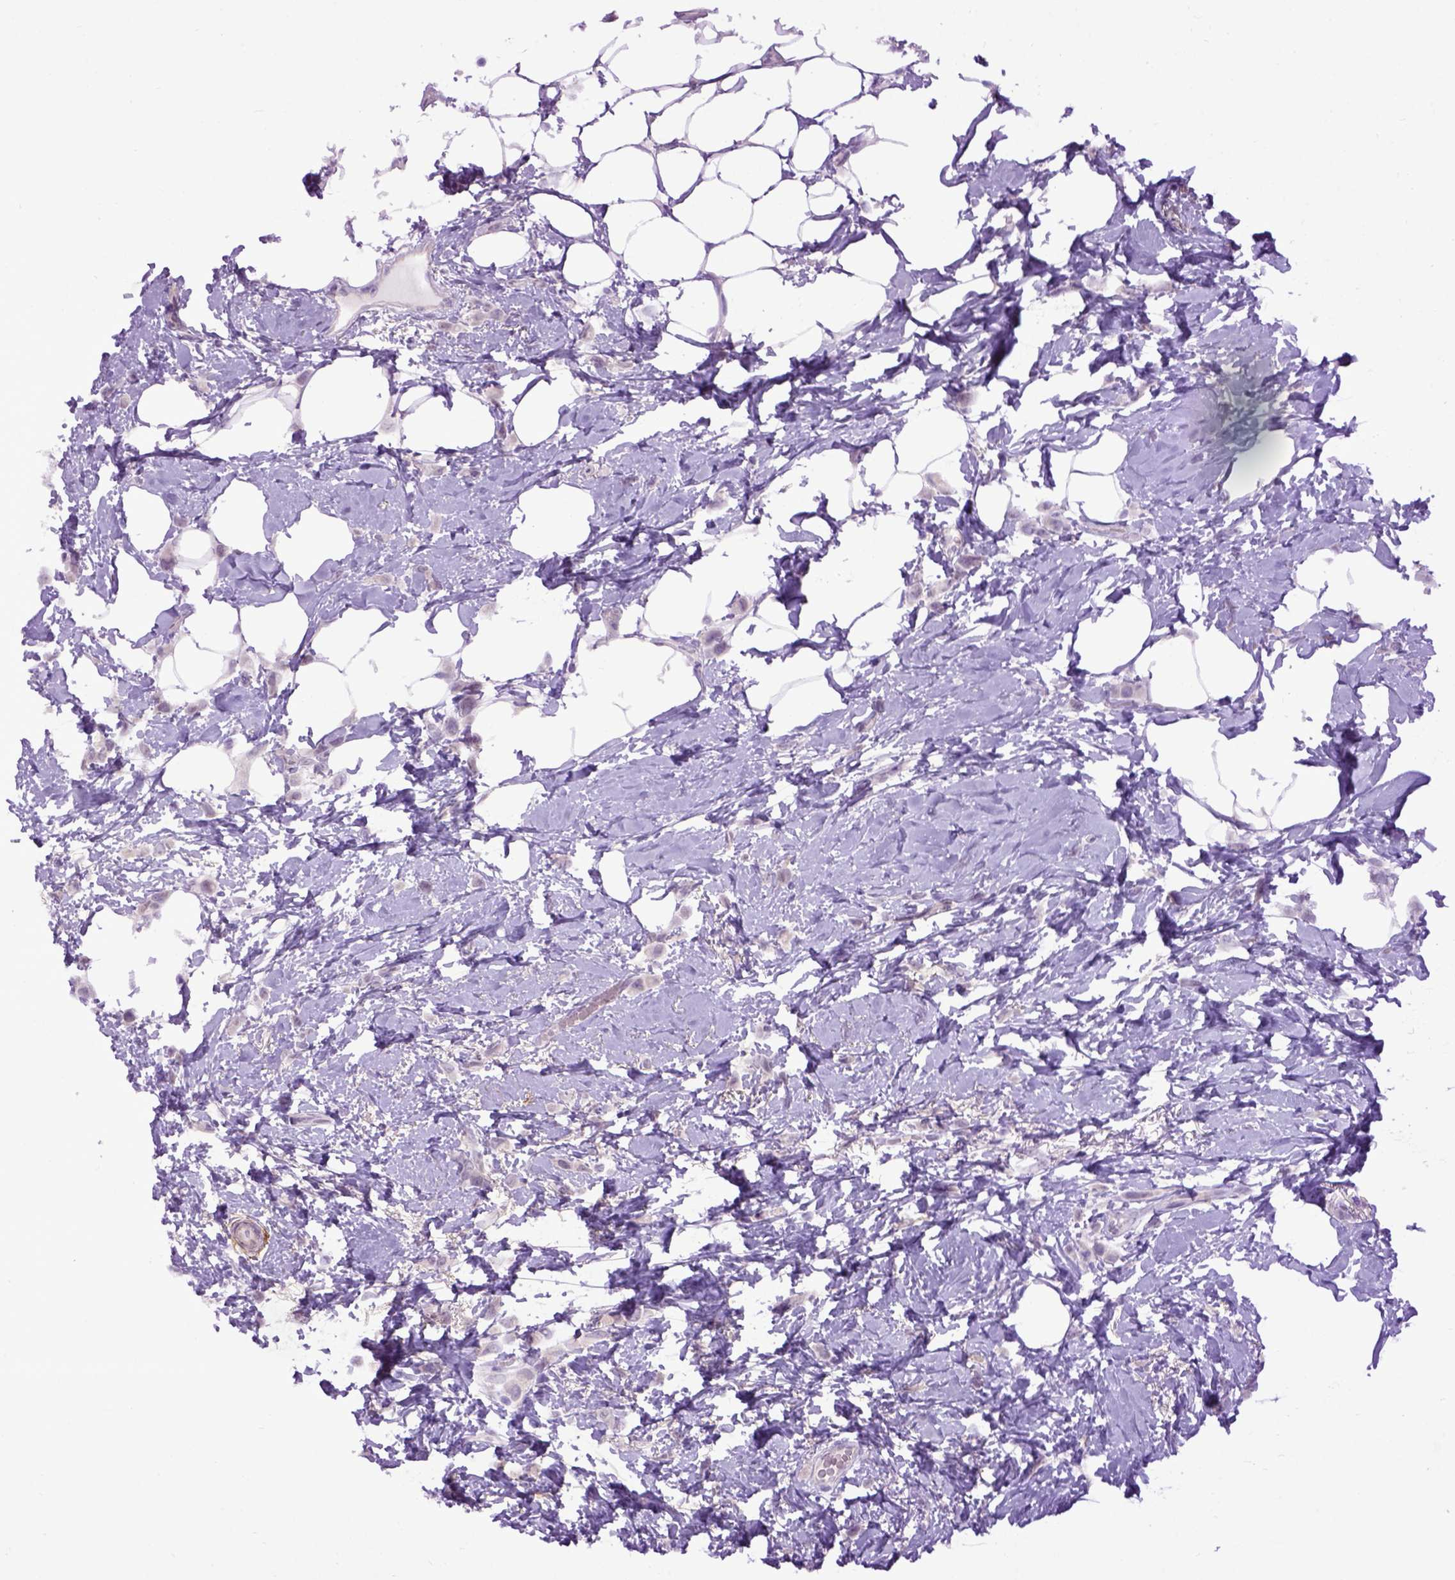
{"staining": {"intensity": "negative", "quantity": "none", "location": "none"}, "tissue": "breast cancer", "cell_type": "Tumor cells", "image_type": "cancer", "snomed": [{"axis": "morphology", "description": "Lobular carcinoma"}, {"axis": "topography", "description": "Breast"}], "caption": "Immunohistochemistry photomicrograph of neoplastic tissue: breast cancer stained with DAB shows no significant protein staining in tumor cells. (Stains: DAB immunohistochemistry with hematoxylin counter stain, Microscopy: brightfield microscopy at high magnification).", "gene": "EMILIN3", "patient": {"sex": "female", "age": 66}}